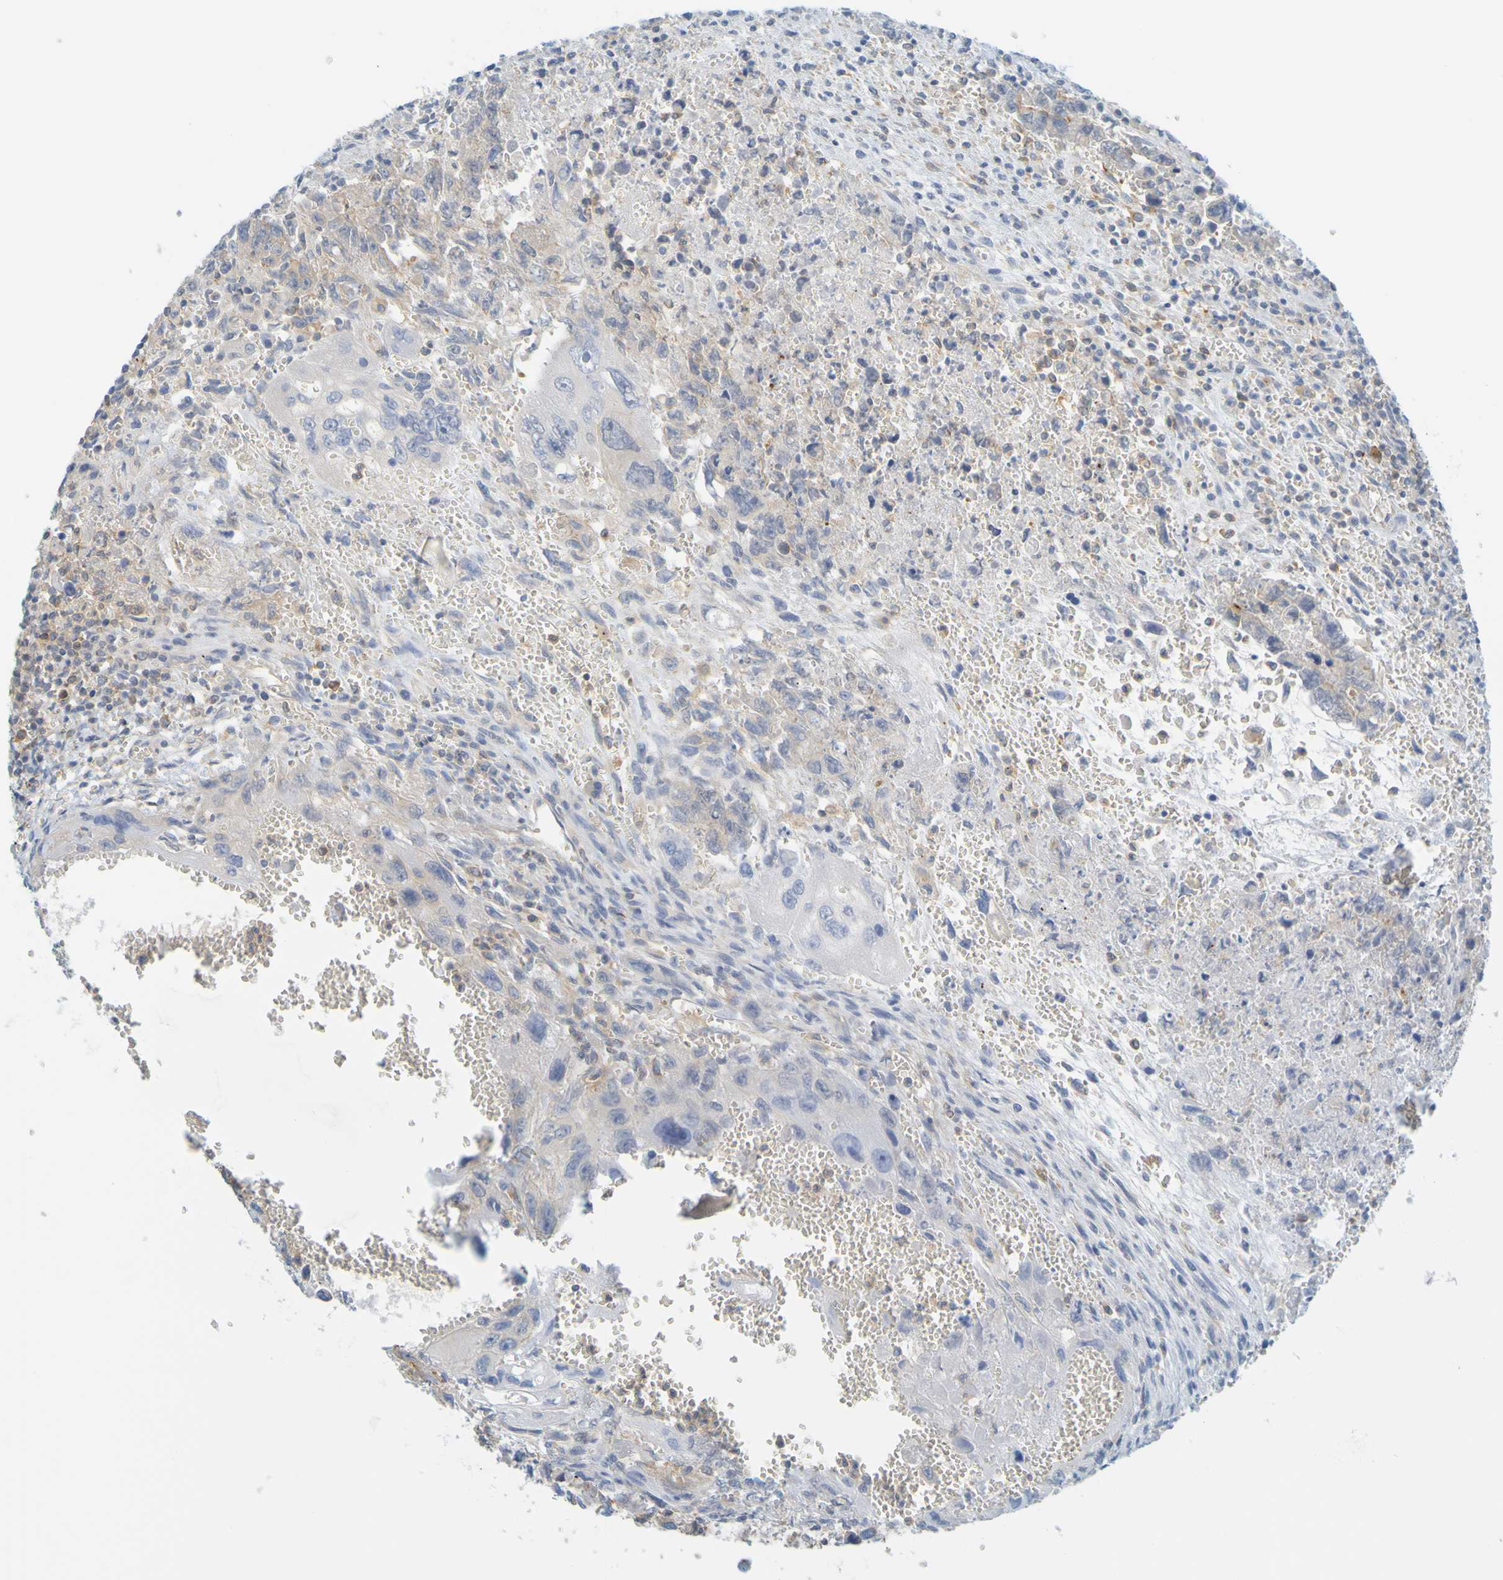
{"staining": {"intensity": "negative", "quantity": "none", "location": "none"}, "tissue": "testis cancer", "cell_type": "Tumor cells", "image_type": "cancer", "snomed": [{"axis": "morphology", "description": "Carcinoma, Embryonal, NOS"}, {"axis": "topography", "description": "Testis"}], "caption": "Tumor cells are negative for protein expression in human testis cancer (embryonal carcinoma).", "gene": "APPL1", "patient": {"sex": "male", "age": 28}}